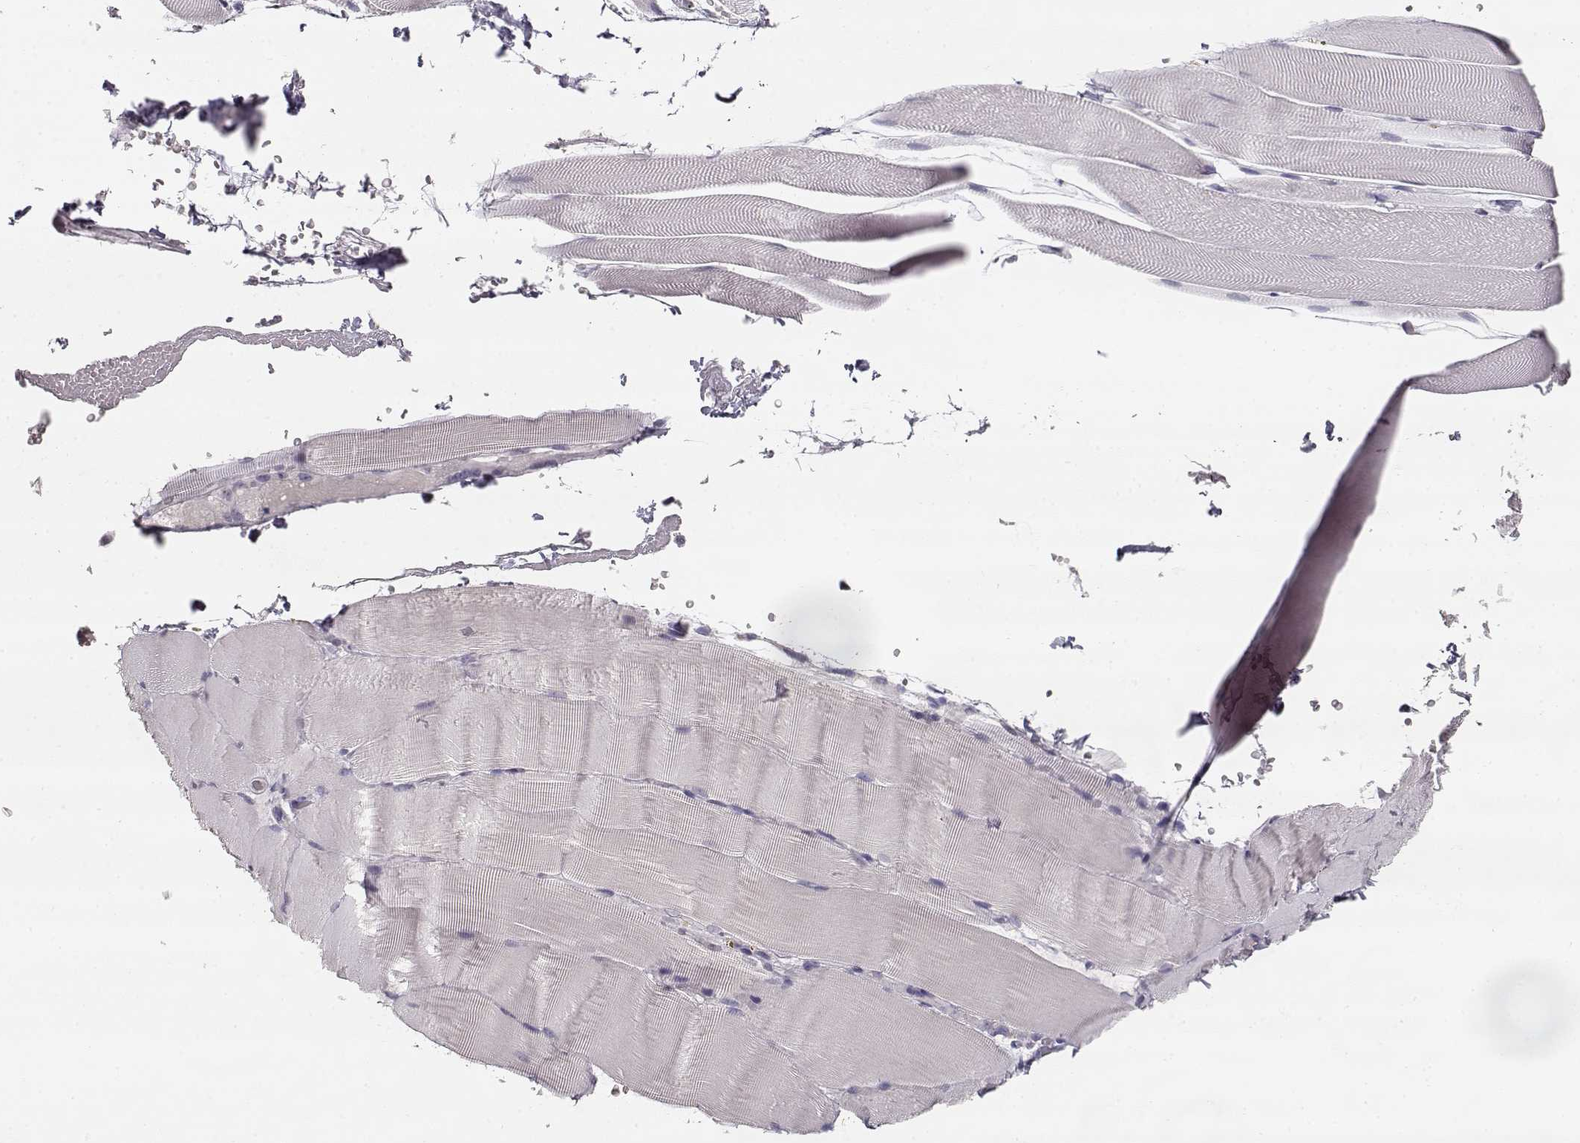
{"staining": {"intensity": "negative", "quantity": "none", "location": "none"}, "tissue": "skeletal muscle", "cell_type": "Myocytes", "image_type": "normal", "snomed": [{"axis": "morphology", "description": "Normal tissue, NOS"}, {"axis": "topography", "description": "Skeletal muscle"}], "caption": "The immunohistochemistry photomicrograph has no significant positivity in myocytes of skeletal muscle. (DAB immunohistochemistry, high magnification).", "gene": "TPH2", "patient": {"sex": "female", "age": 37}}